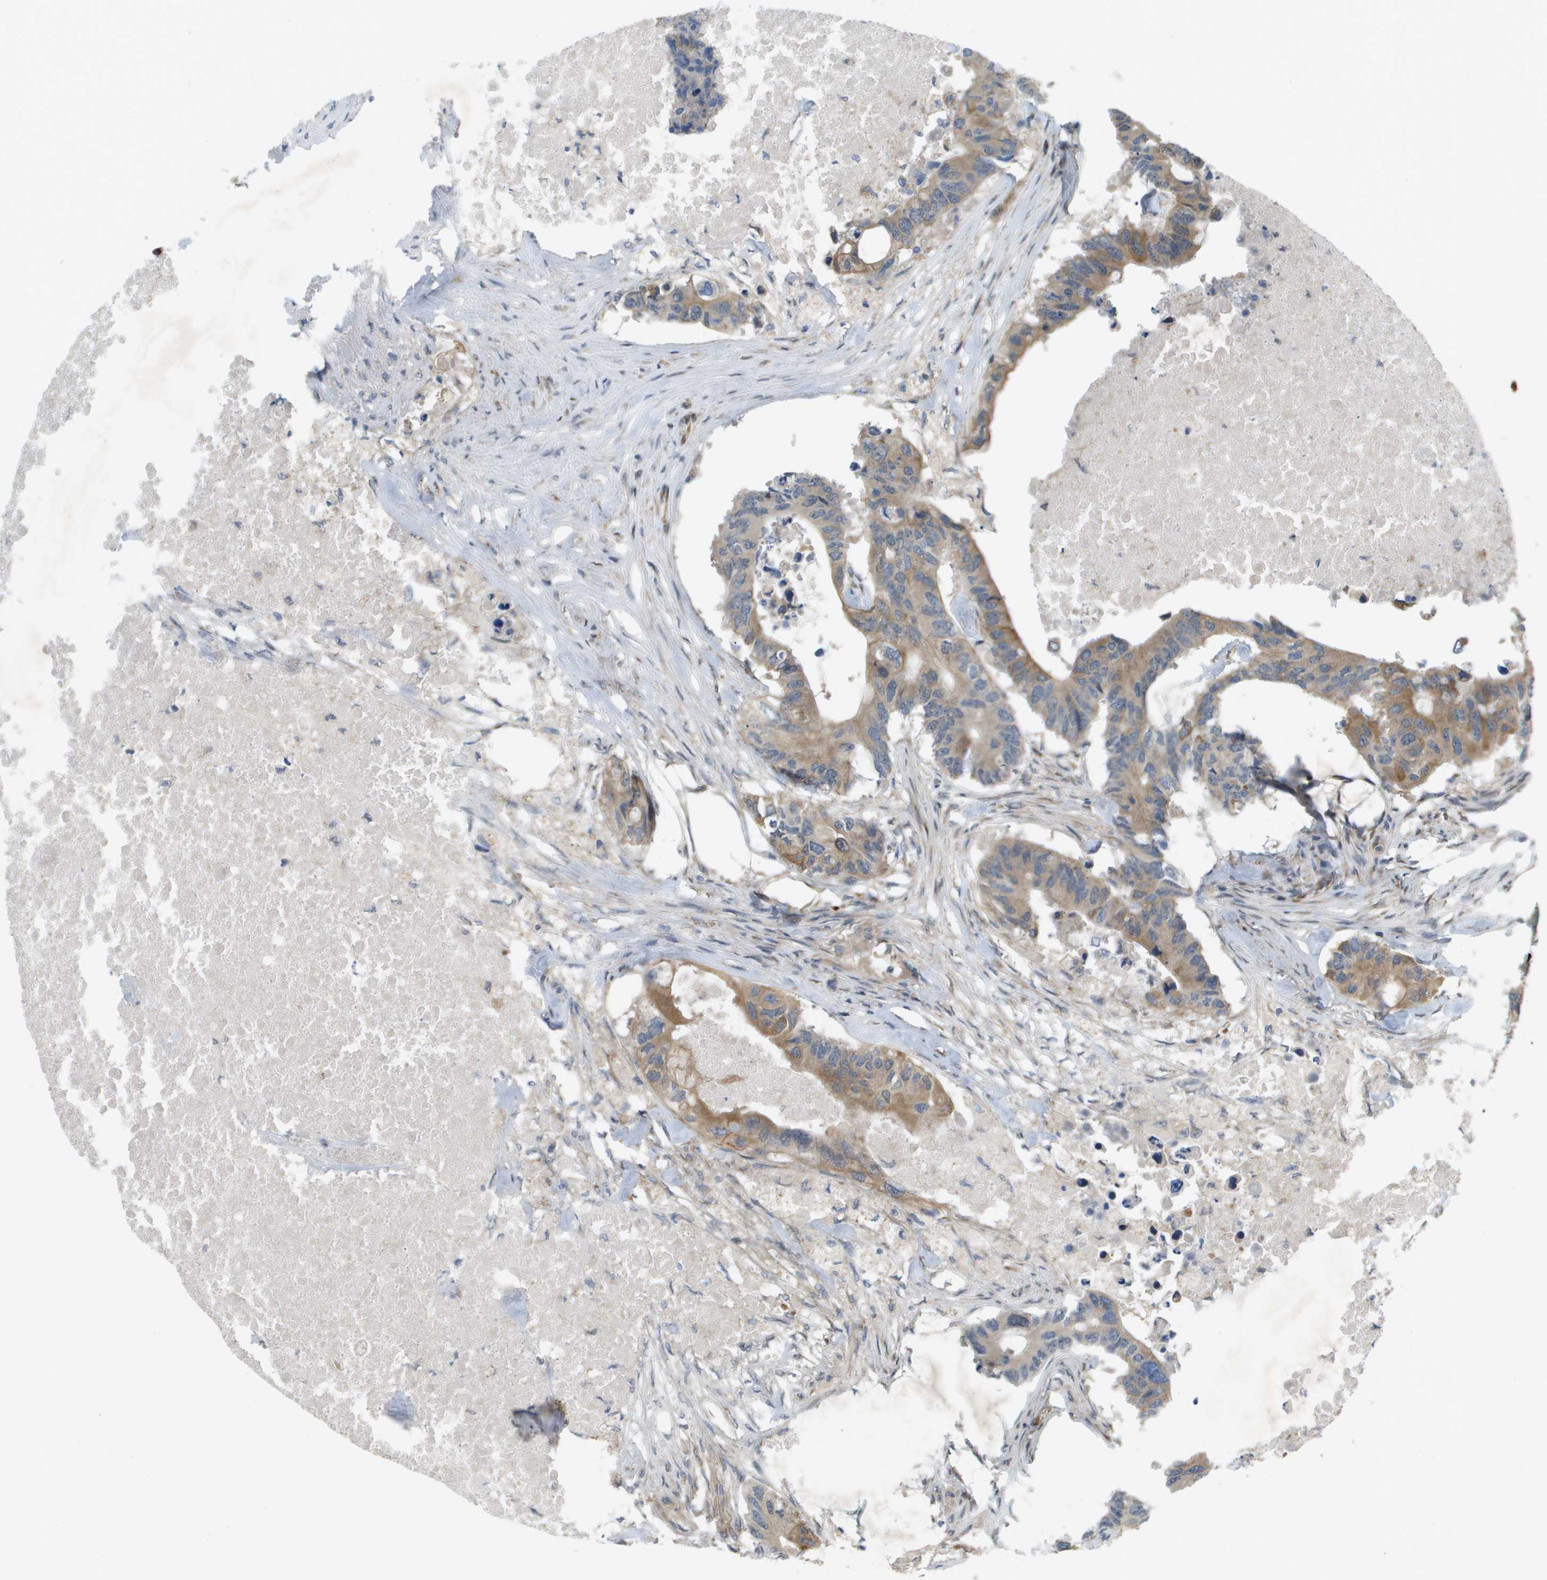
{"staining": {"intensity": "moderate", "quantity": ">75%", "location": "cytoplasmic/membranous"}, "tissue": "colorectal cancer", "cell_type": "Tumor cells", "image_type": "cancer", "snomed": [{"axis": "morphology", "description": "Adenocarcinoma, NOS"}, {"axis": "topography", "description": "Colon"}], "caption": "Protein analysis of colorectal cancer (adenocarcinoma) tissue demonstrates moderate cytoplasmic/membranous expression in approximately >75% of tumor cells. Using DAB (brown) and hematoxylin (blue) stains, captured at high magnification using brightfield microscopy.", "gene": "IFNLR1", "patient": {"sex": "male", "age": 71}}